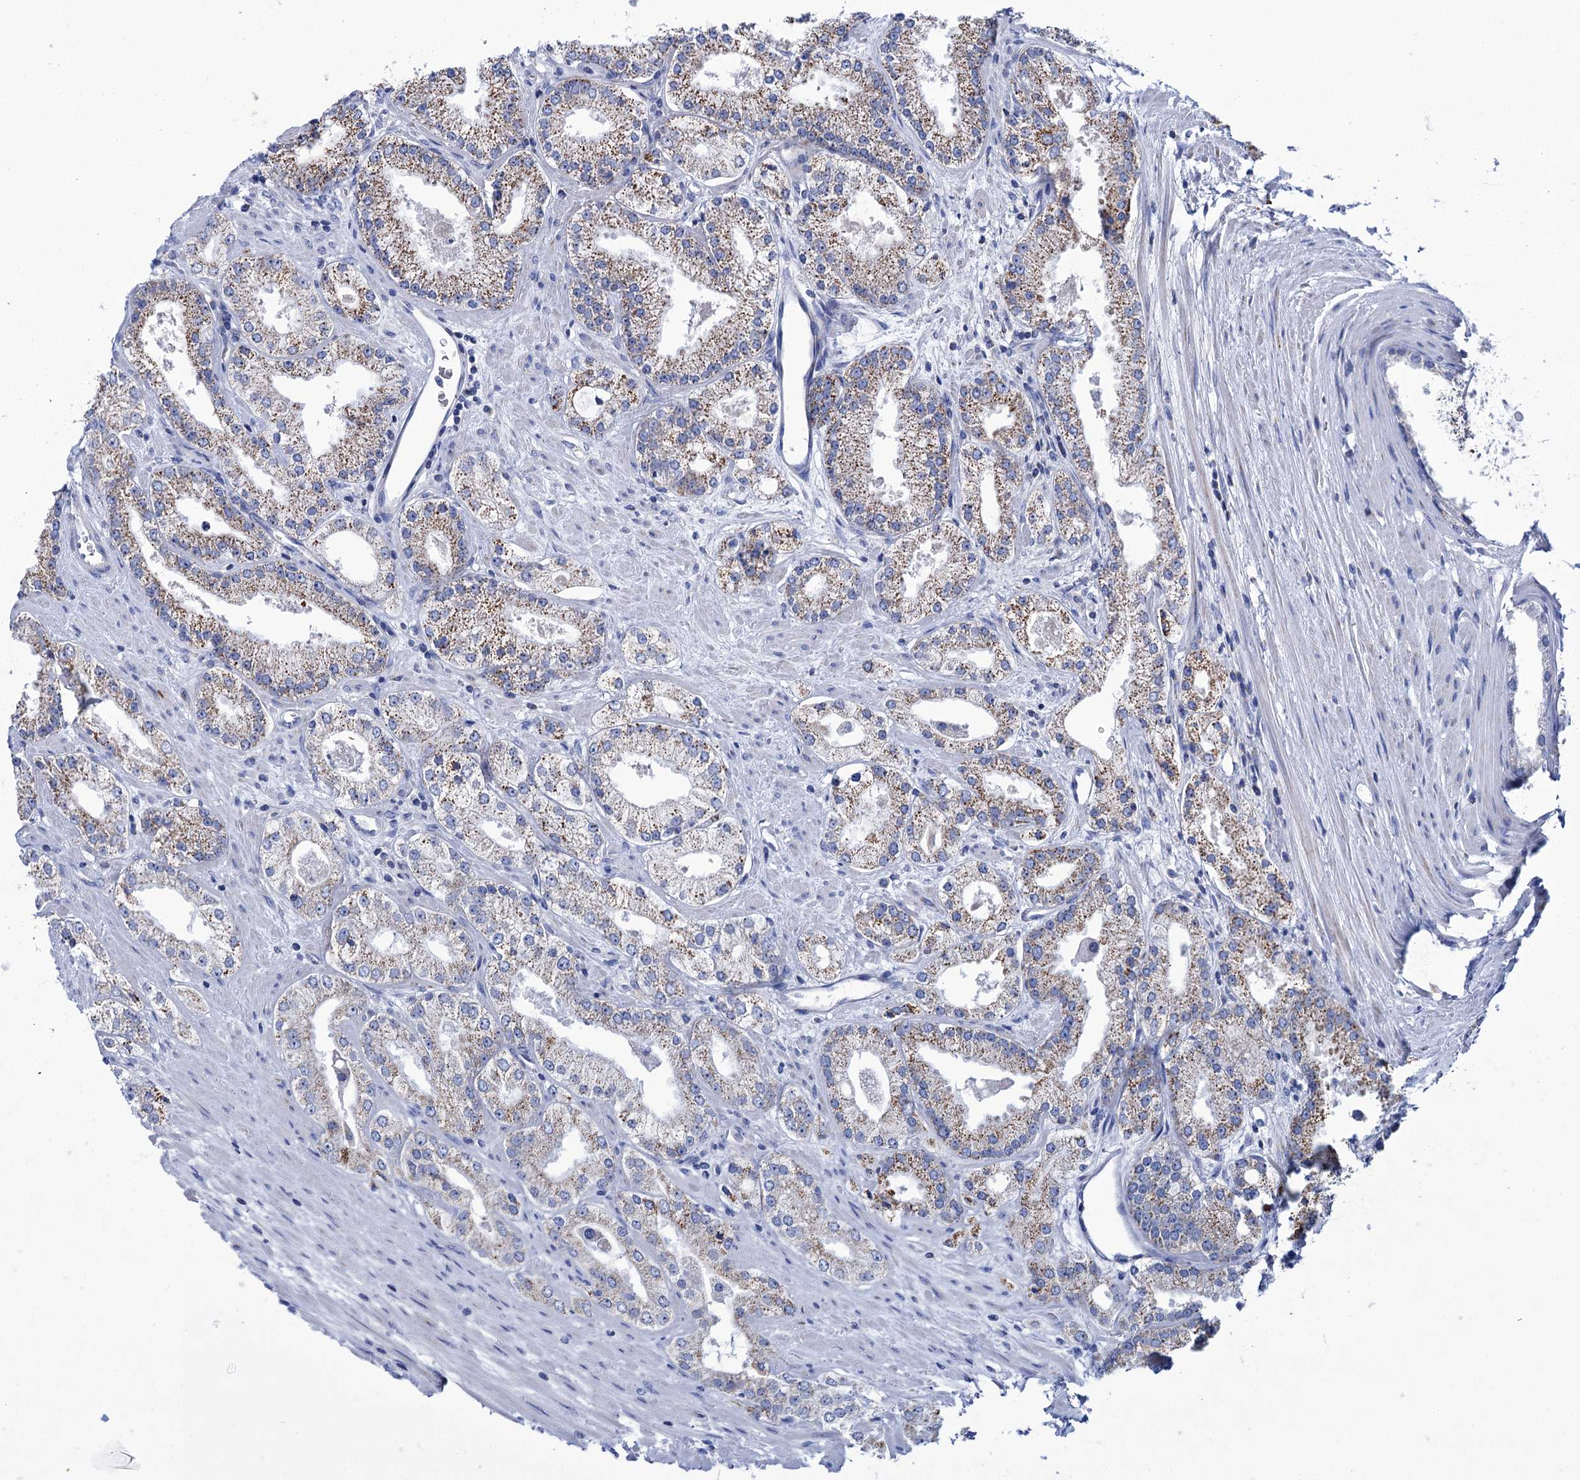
{"staining": {"intensity": "moderate", "quantity": ">75%", "location": "cytoplasmic/membranous"}, "tissue": "prostate cancer", "cell_type": "Tumor cells", "image_type": "cancer", "snomed": [{"axis": "morphology", "description": "Adenocarcinoma, Low grade"}, {"axis": "topography", "description": "Prostate"}], "caption": "Immunohistochemical staining of human prostate cancer (low-grade adenocarcinoma) shows medium levels of moderate cytoplasmic/membranous expression in approximately >75% of tumor cells.", "gene": "UBASH3B", "patient": {"sex": "male", "age": 69}}